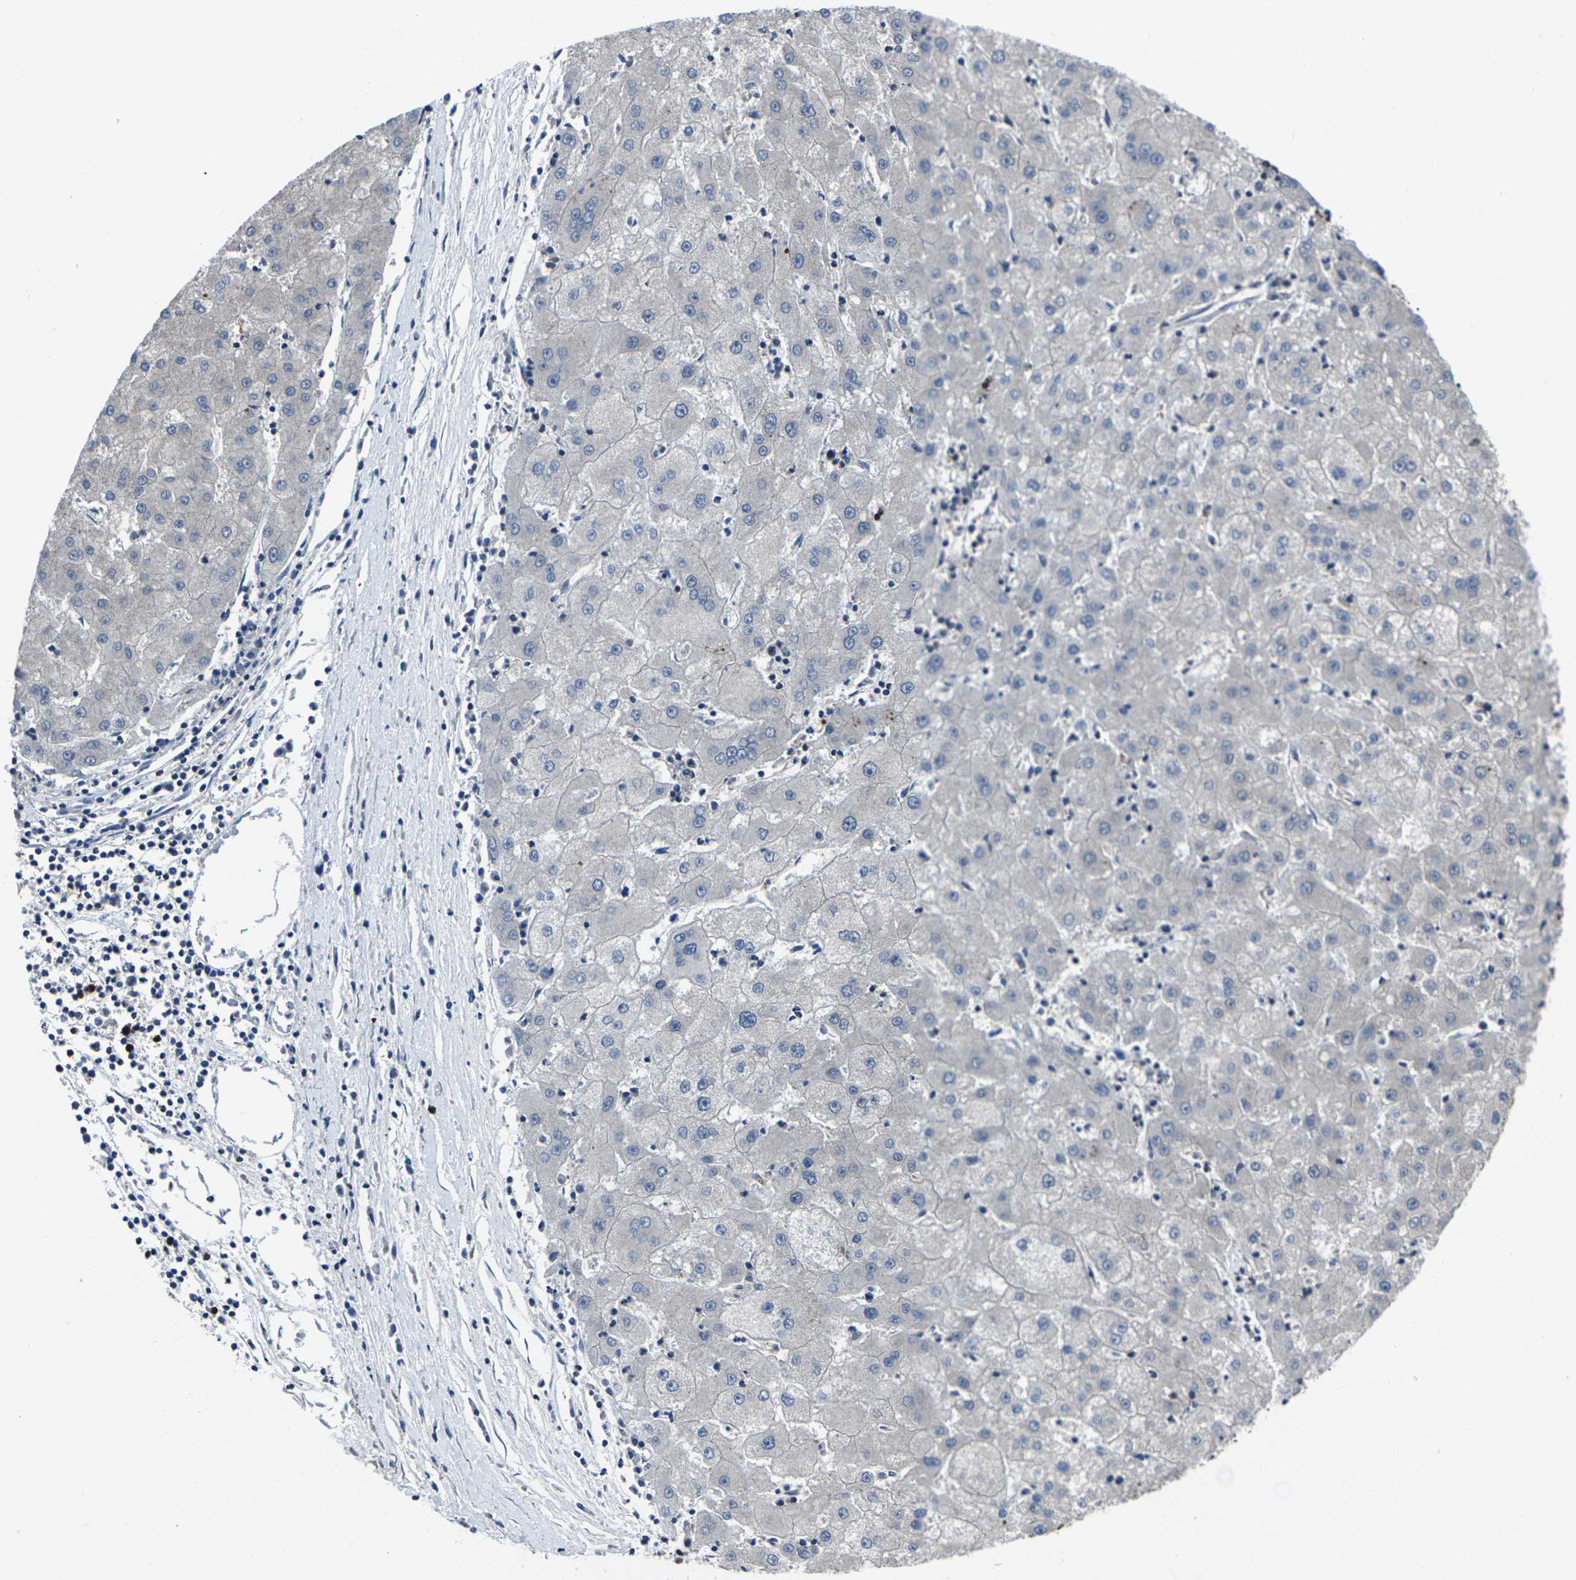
{"staining": {"intensity": "negative", "quantity": "none", "location": "none"}, "tissue": "liver cancer", "cell_type": "Tumor cells", "image_type": "cancer", "snomed": [{"axis": "morphology", "description": "Carcinoma, Hepatocellular, NOS"}, {"axis": "topography", "description": "Liver"}], "caption": "Tumor cells show no significant positivity in liver cancer (hepatocellular carcinoma).", "gene": "STAT4", "patient": {"sex": "male", "age": 72}}